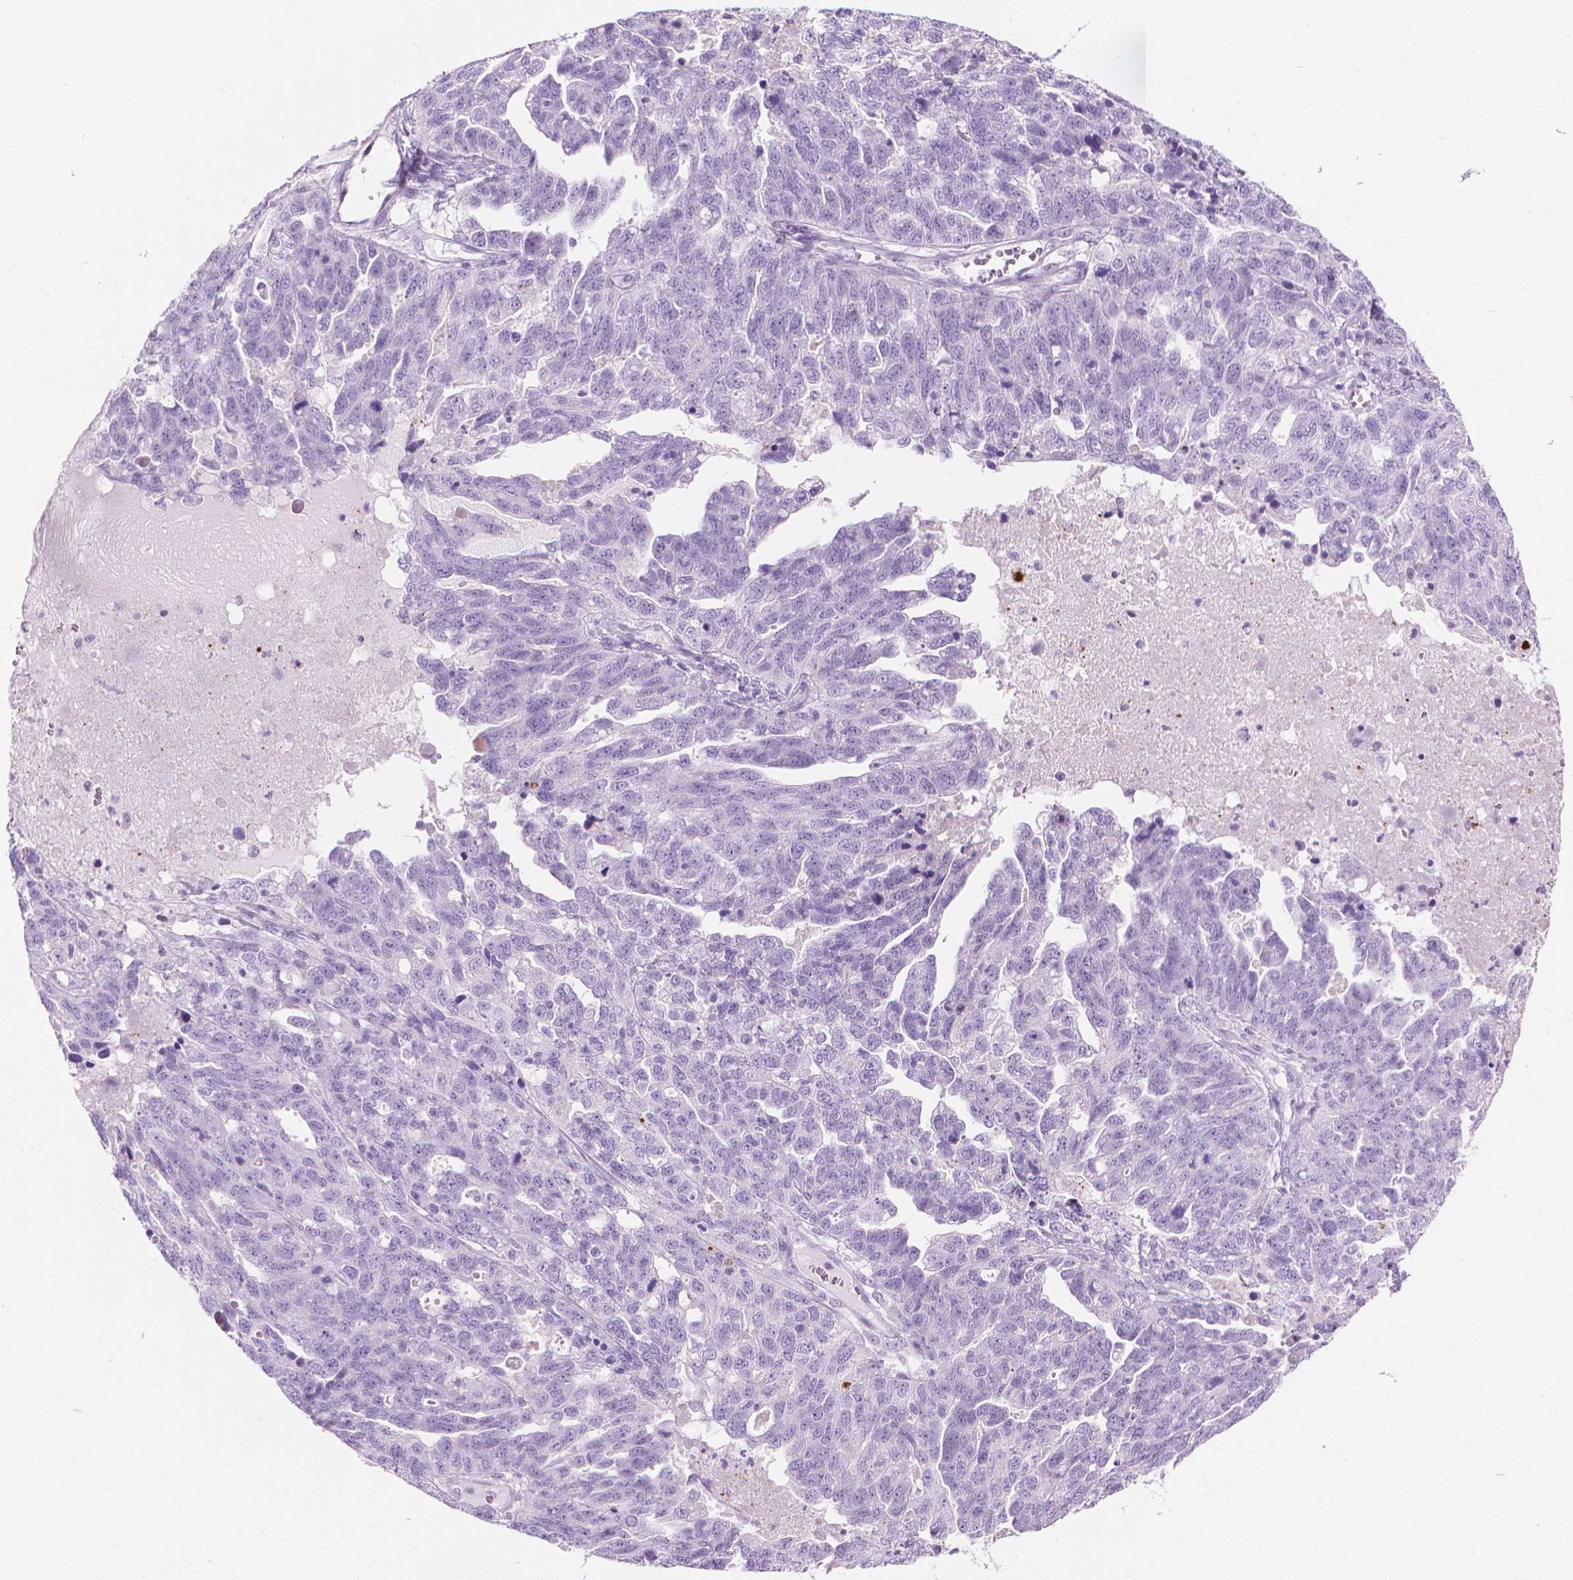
{"staining": {"intensity": "negative", "quantity": "none", "location": "none"}, "tissue": "ovarian cancer", "cell_type": "Tumor cells", "image_type": "cancer", "snomed": [{"axis": "morphology", "description": "Cystadenocarcinoma, serous, NOS"}, {"axis": "topography", "description": "Ovary"}], "caption": "The histopathology image demonstrates no significant expression in tumor cells of ovarian cancer.", "gene": "CFAP52", "patient": {"sex": "female", "age": 71}}